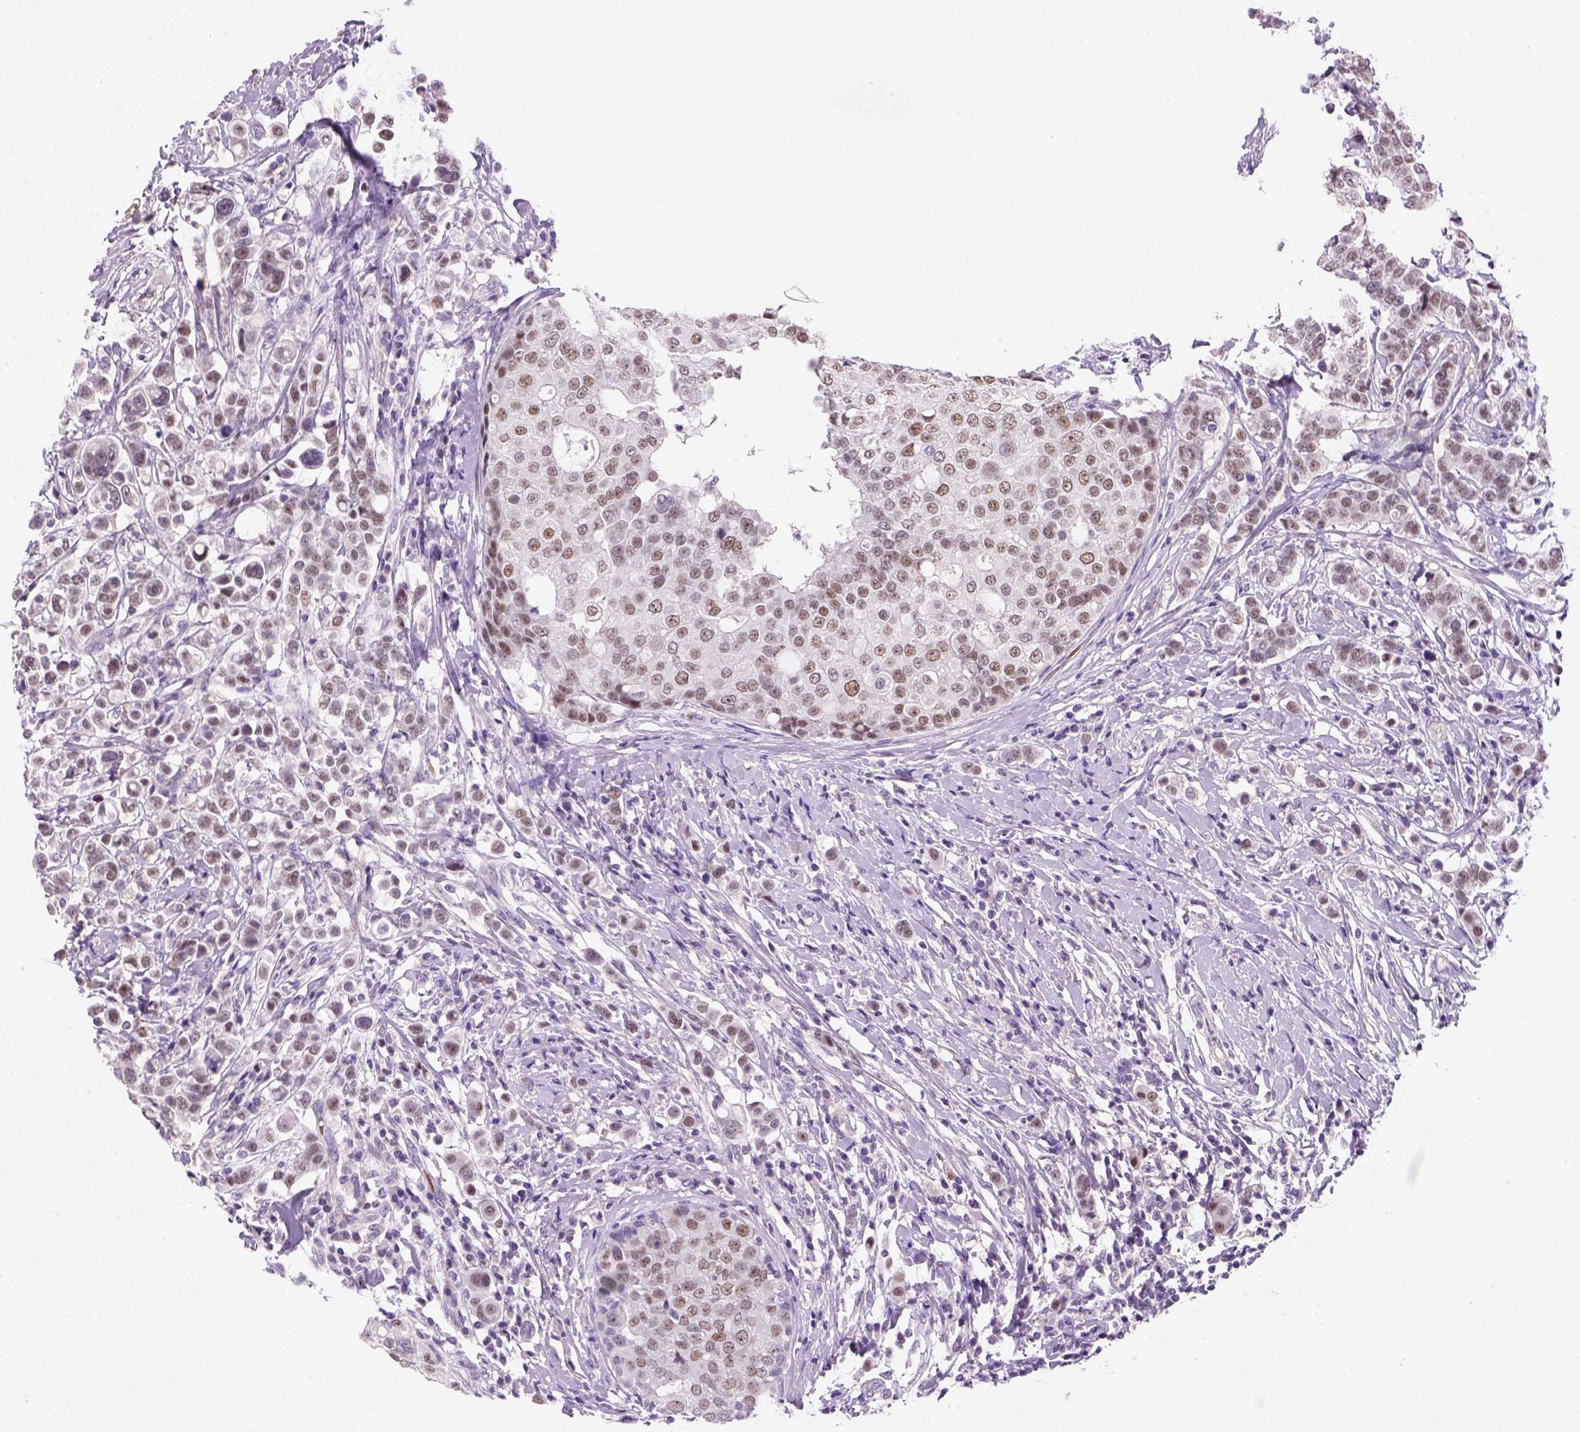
{"staining": {"intensity": "moderate", "quantity": "<25%", "location": "nuclear"}, "tissue": "breast cancer", "cell_type": "Tumor cells", "image_type": "cancer", "snomed": [{"axis": "morphology", "description": "Duct carcinoma"}, {"axis": "topography", "description": "Breast"}], "caption": "Immunohistochemical staining of breast cancer displays moderate nuclear protein expression in about <25% of tumor cells.", "gene": "ZMAT4", "patient": {"sex": "female", "age": 27}}